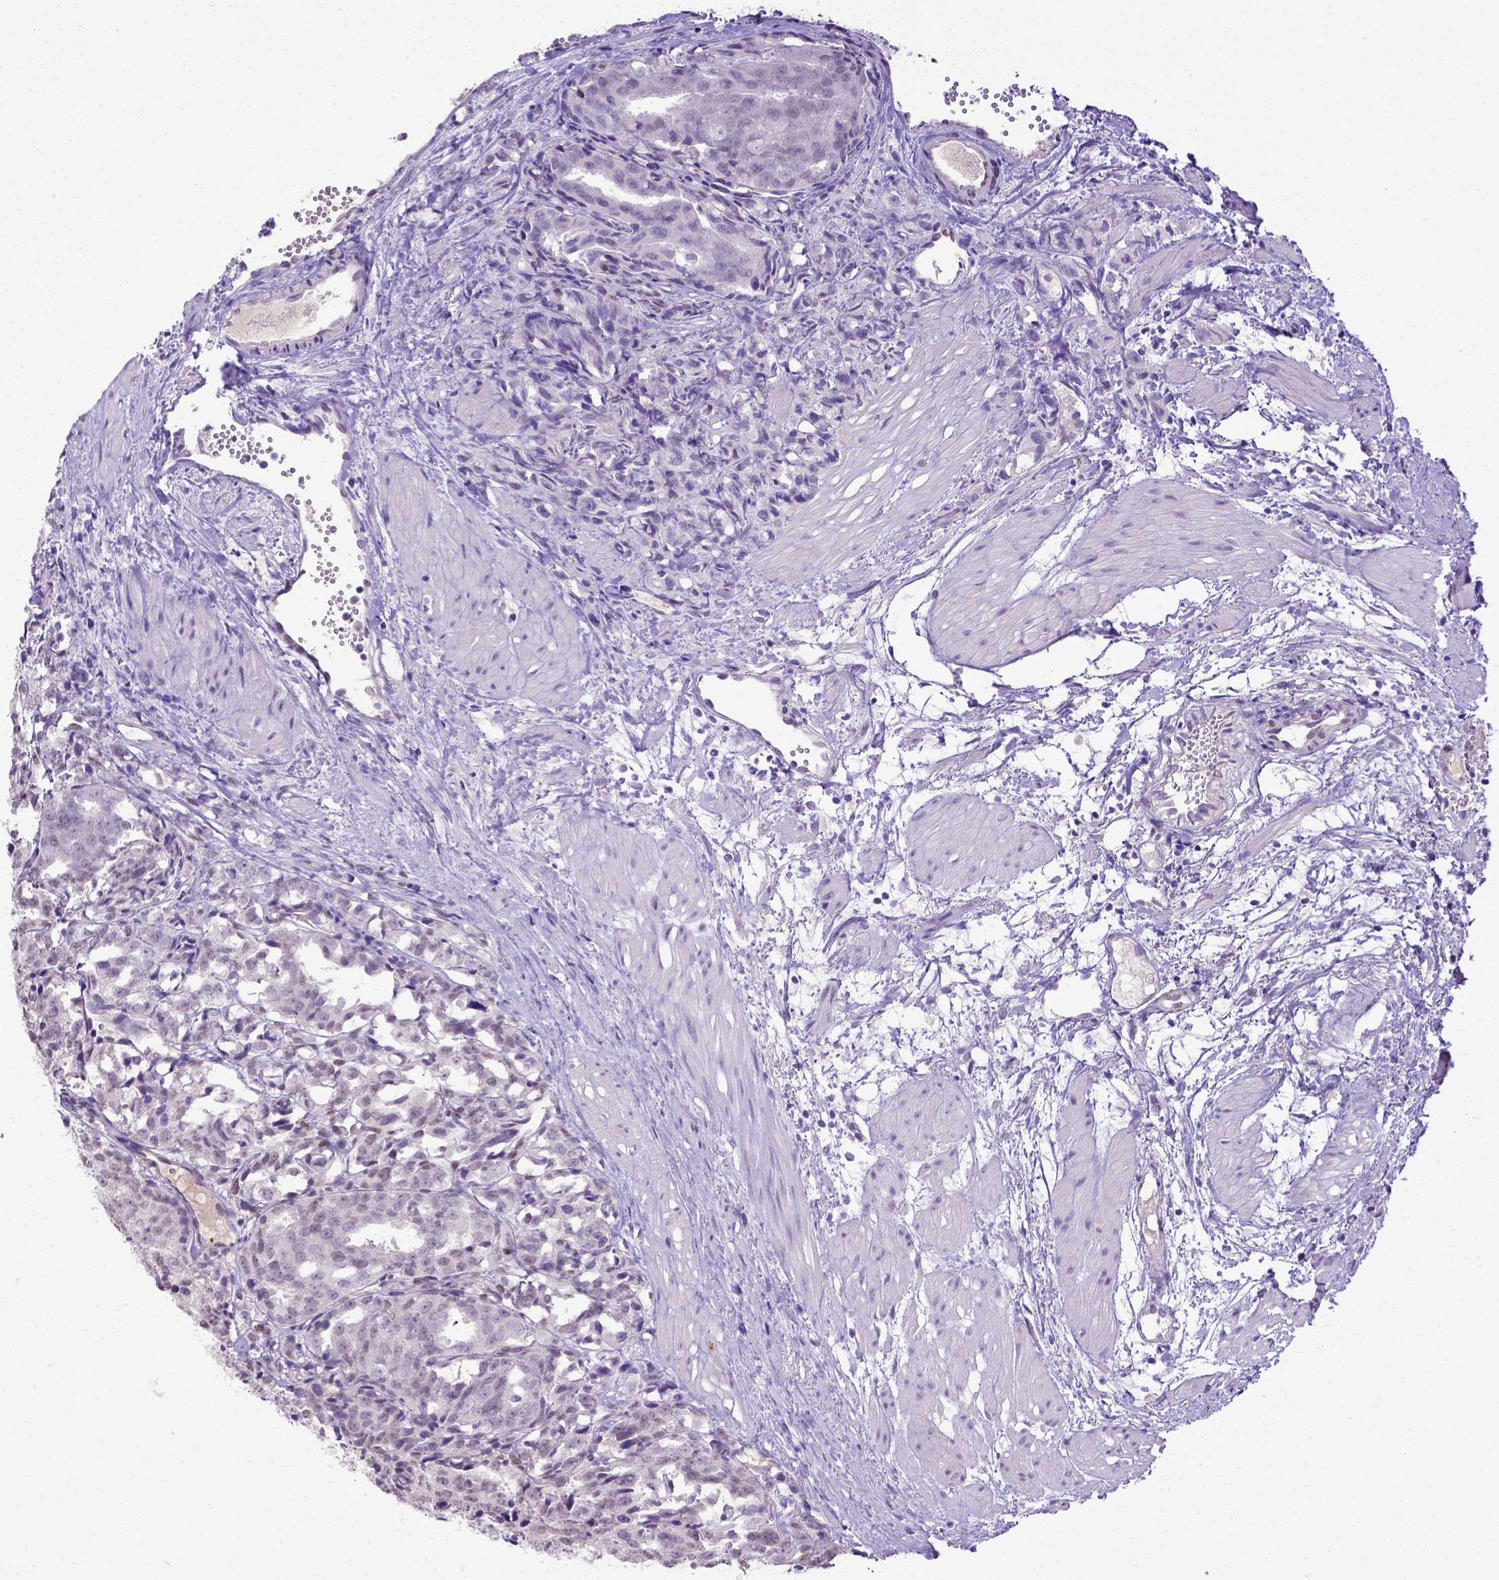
{"staining": {"intensity": "negative", "quantity": "none", "location": "none"}, "tissue": "prostate cancer", "cell_type": "Tumor cells", "image_type": "cancer", "snomed": [{"axis": "morphology", "description": "Adenocarcinoma, High grade"}, {"axis": "topography", "description": "Prostate"}], "caption": "Immunohistochemical staining of human adenocarcinoma (high-grade) (prostate) shows no significant positivity in tumor cells.", "gene": "BTN1A1", "patient": {"sex": "male", "age": 53}}